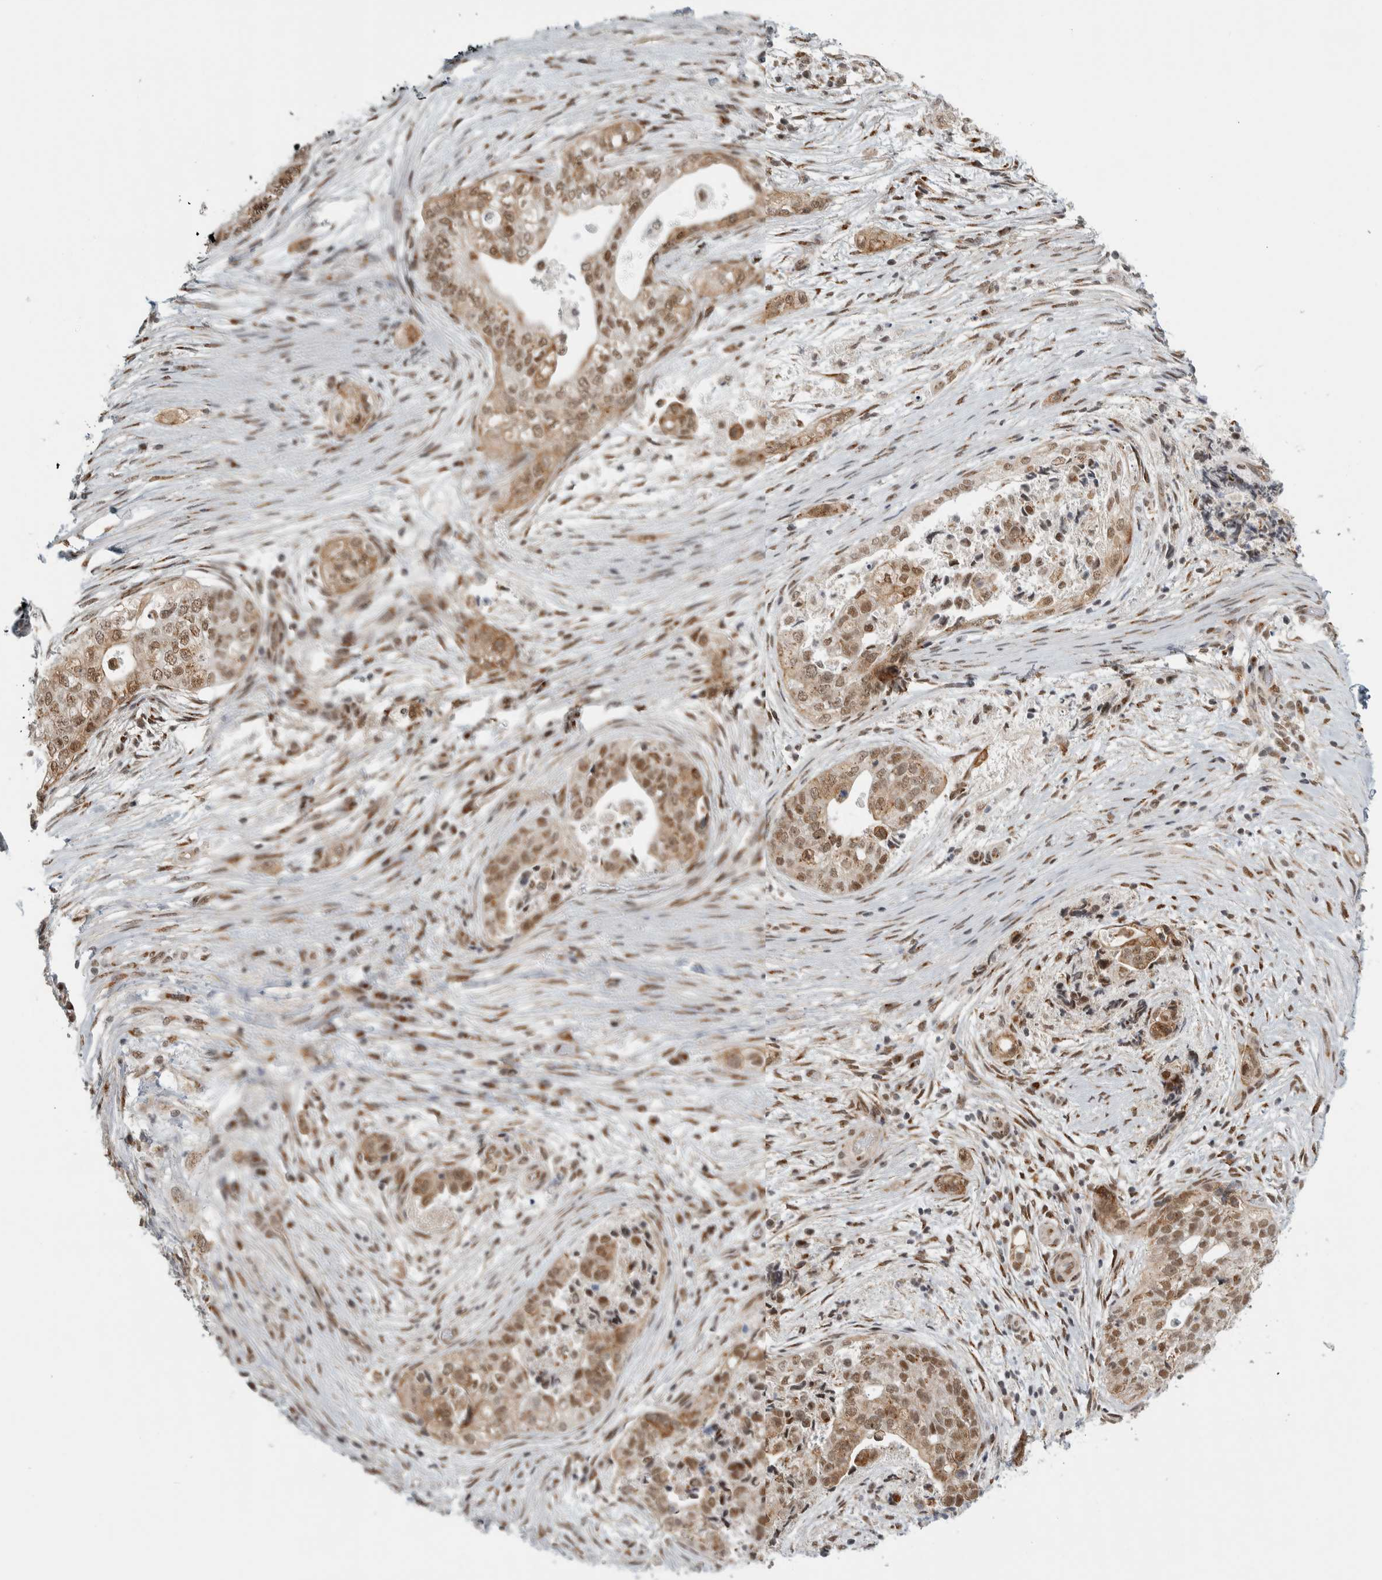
{"staining": {"intensity": "moderate", "quantity": ">75%", "location": "cytoplasmic/membranous,nuclear"}, "tissue": "pancreatic cancer", "cell_type": "Tumor cells", "image_type": "cancer", "snomed": [{"axis": "morphology", "description": "Adenocarcinoma, NOS"}, {"axis": "topography", "description": "Pancreas"}], "caption": "Pancreatic cancer stained for a protein displays moderate cytoplasmic/membranous and nuclear positivity in tumor cells.", "gene": "ZMYND8", "patient": {"sex": "male", "age": 72}}